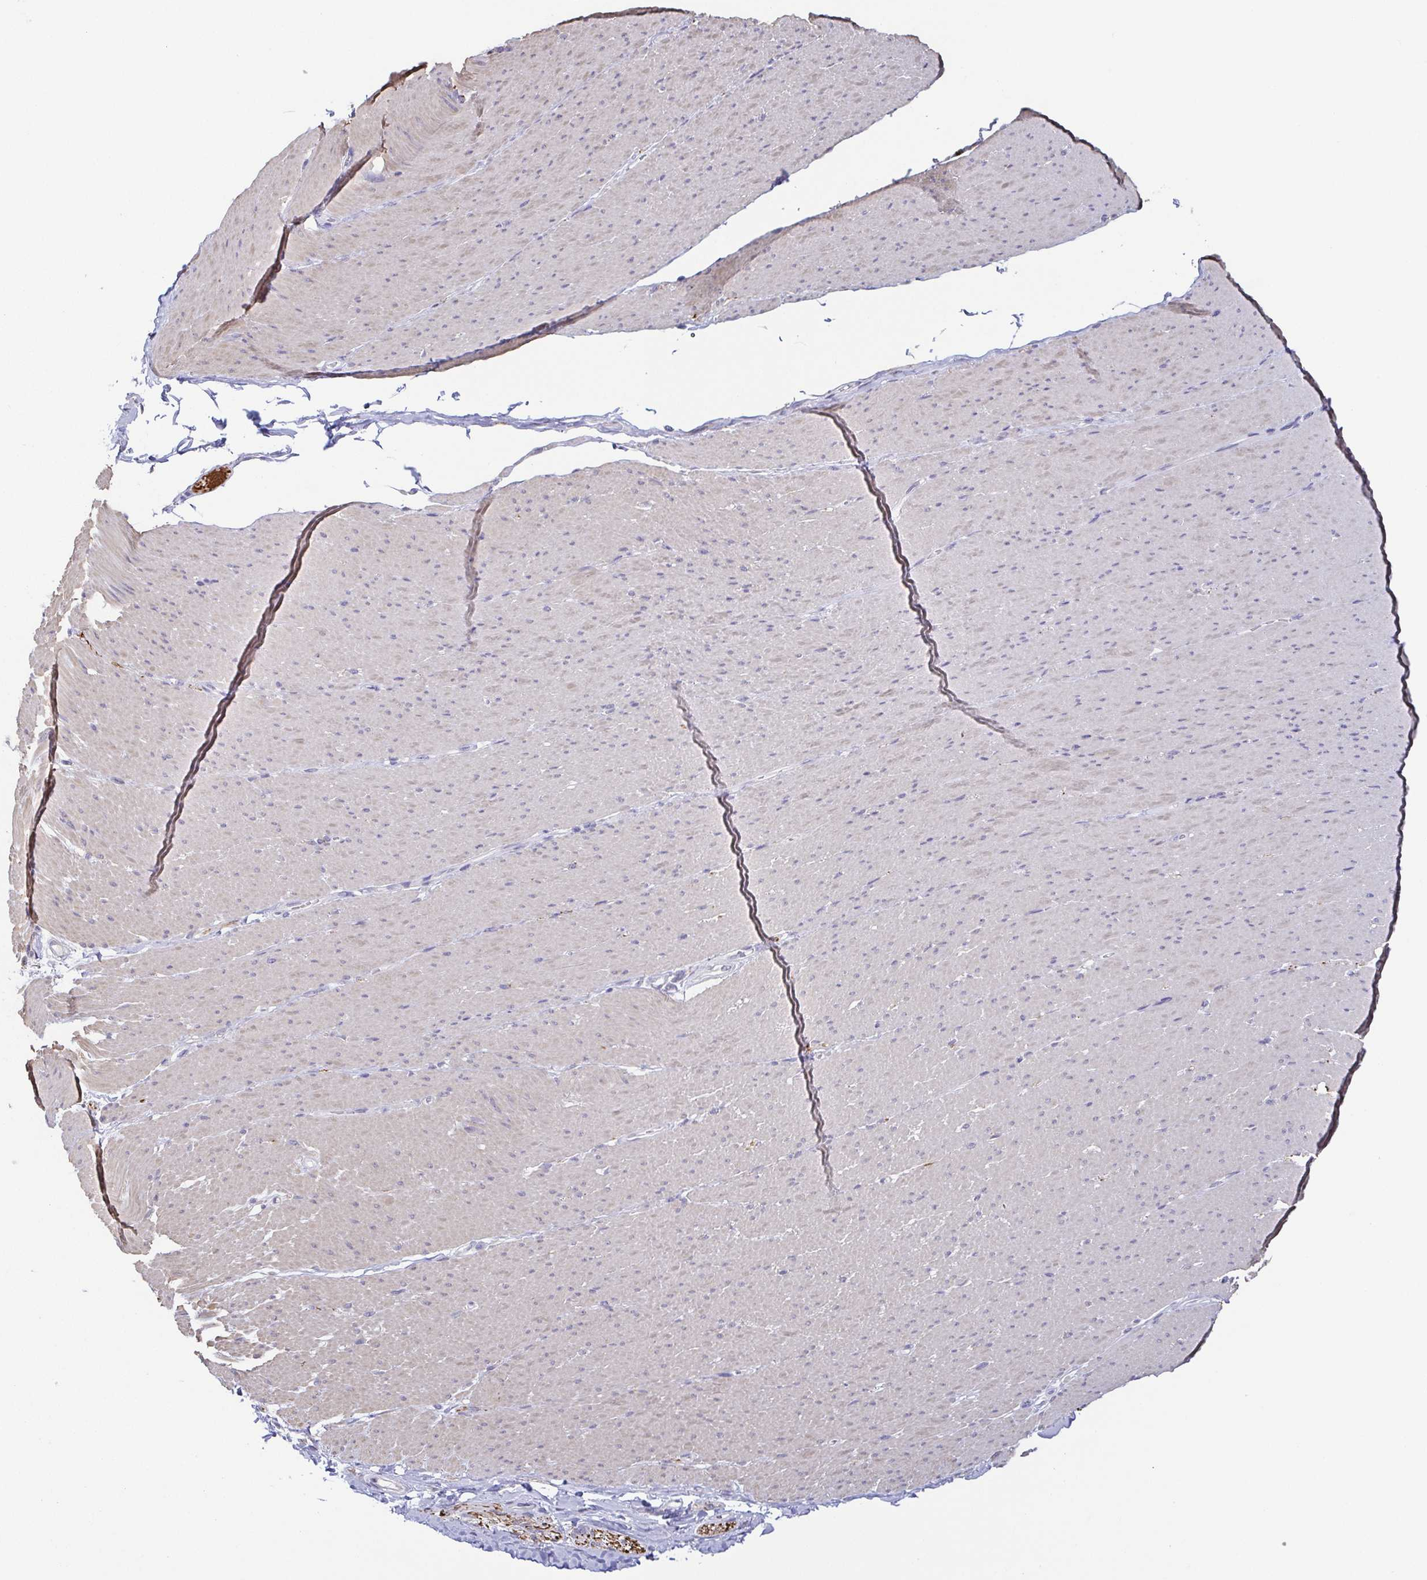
{"staining": {"intensity": "negative", "quantity": "none", "location": "none"}, "tissue": "smooth muscle", "cell_type": "Smooth muscle cells", "image_type": "normal", "snomed": [{"axis": "morphology", "description": "Normal tissue, NOS"}, {"axis": "topography", "description": "Smooth muscle"}, {"axis": "topography", "description": "Rectum"}], "caption": "High power microscopy photomicrograph of an IHC photomicrograph of normal smooth muscle, revealing no significant positivity in smooth muscle cells.", "gene": "NEFH", "patient": {"sex": "male", "age": 53}}